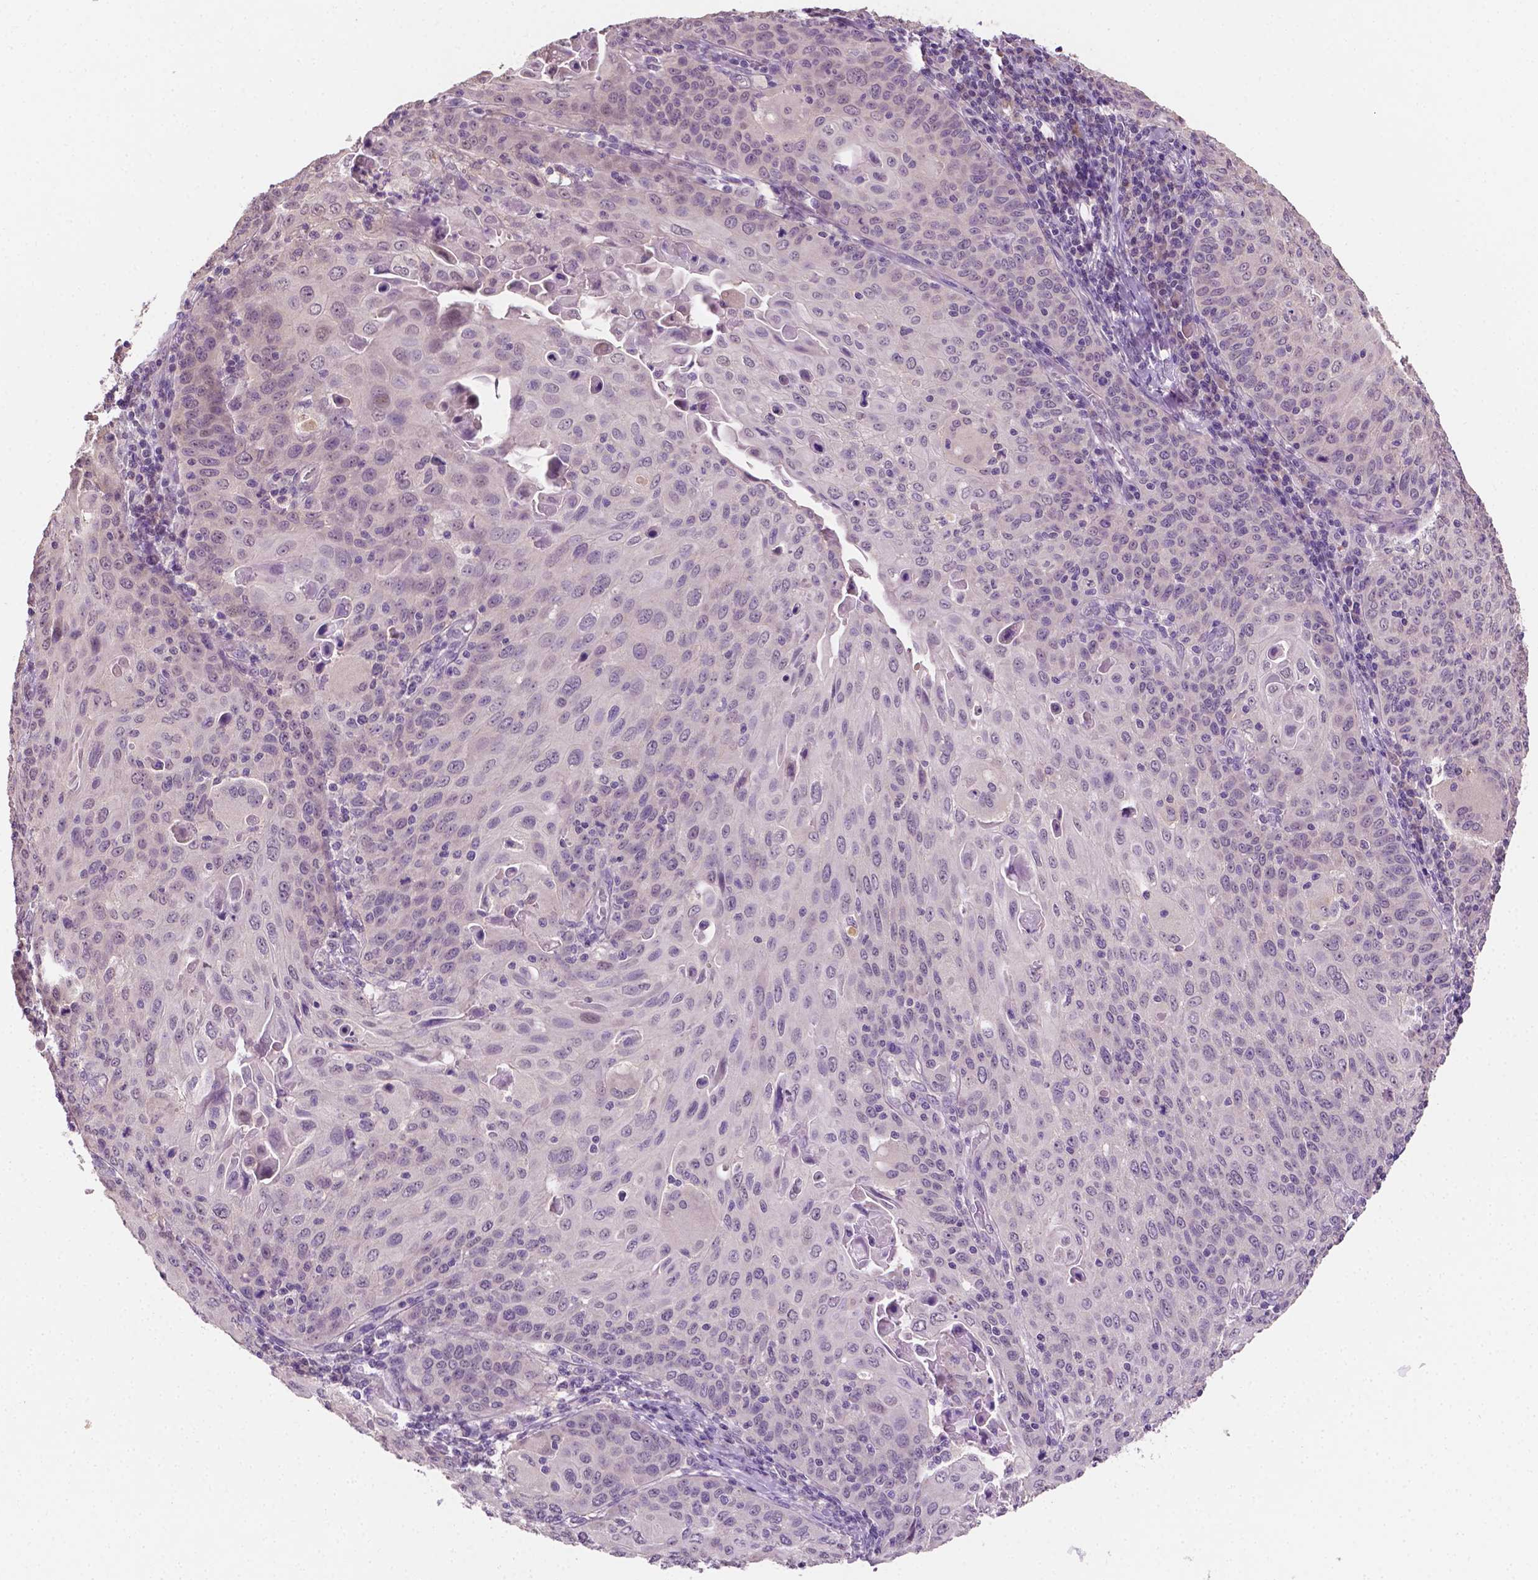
{"staining": {"intensity": "negative", "quantity": "none", "location": "none"}, "tissue": "cervical cancer", "cell_type": "Tumor cells", "image_type": "cancer", "snomed": [{"axis": "morphology", "description": "Squamous cell carcinoma, NOS"}, {"axis": "topography", "description": "Cervix"}], "caption": "DAB immunohistochemical staining of human cervical cancer (squamous cell carcinoma) demonstrates no significant expression in tumor cells.", "gene": "MROH6", "patient": {"sex": "female", "age": 65}}